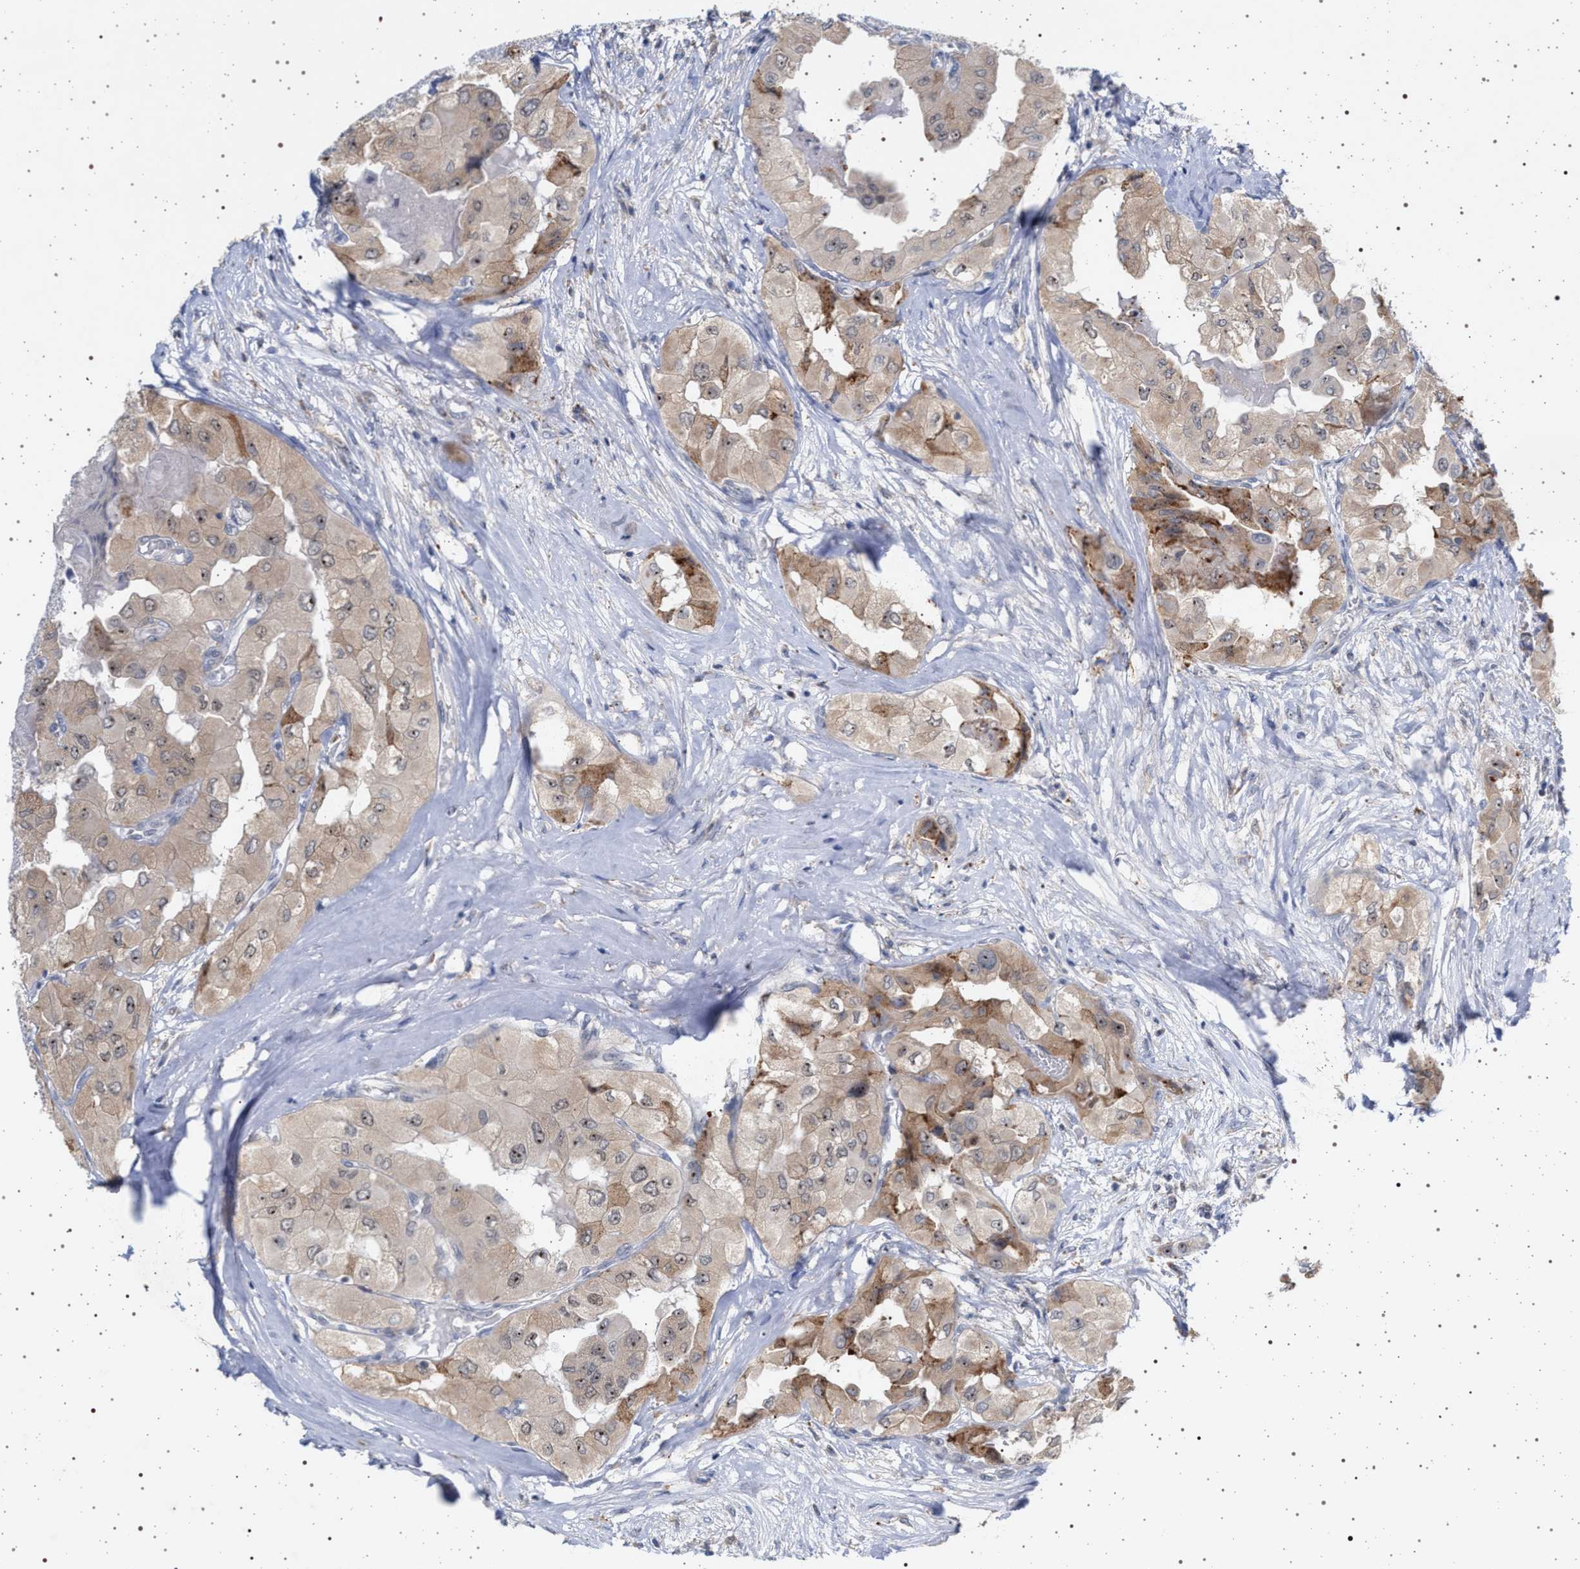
{"staining": {"intensity": "moderate", "quantity": "25%-75%", "location": "cytoplasmic/membranous,nuclear"}, "tissue": "thyroid cancer", "cell_type": "Tumor cells", "image_type": "cancer", "snomed": [{"axis": "morphology", "description": "Papillary adenocarcinoma, NOS"}, {"axis": "topography", "description": "Thyroid gland"}], "caption": "This histopathology image reveals thyroid cancer (papillary adenocarcinoma) stained with immunohistochemistry to label a protein in brown. The cytoplasmic/membranous and nuclear of tumor cells show moderate positivity for the protein. Nuclei are counter-stained blue.", "gene": "ELAC2", "patient": {"sex": "female", "age": 59}}